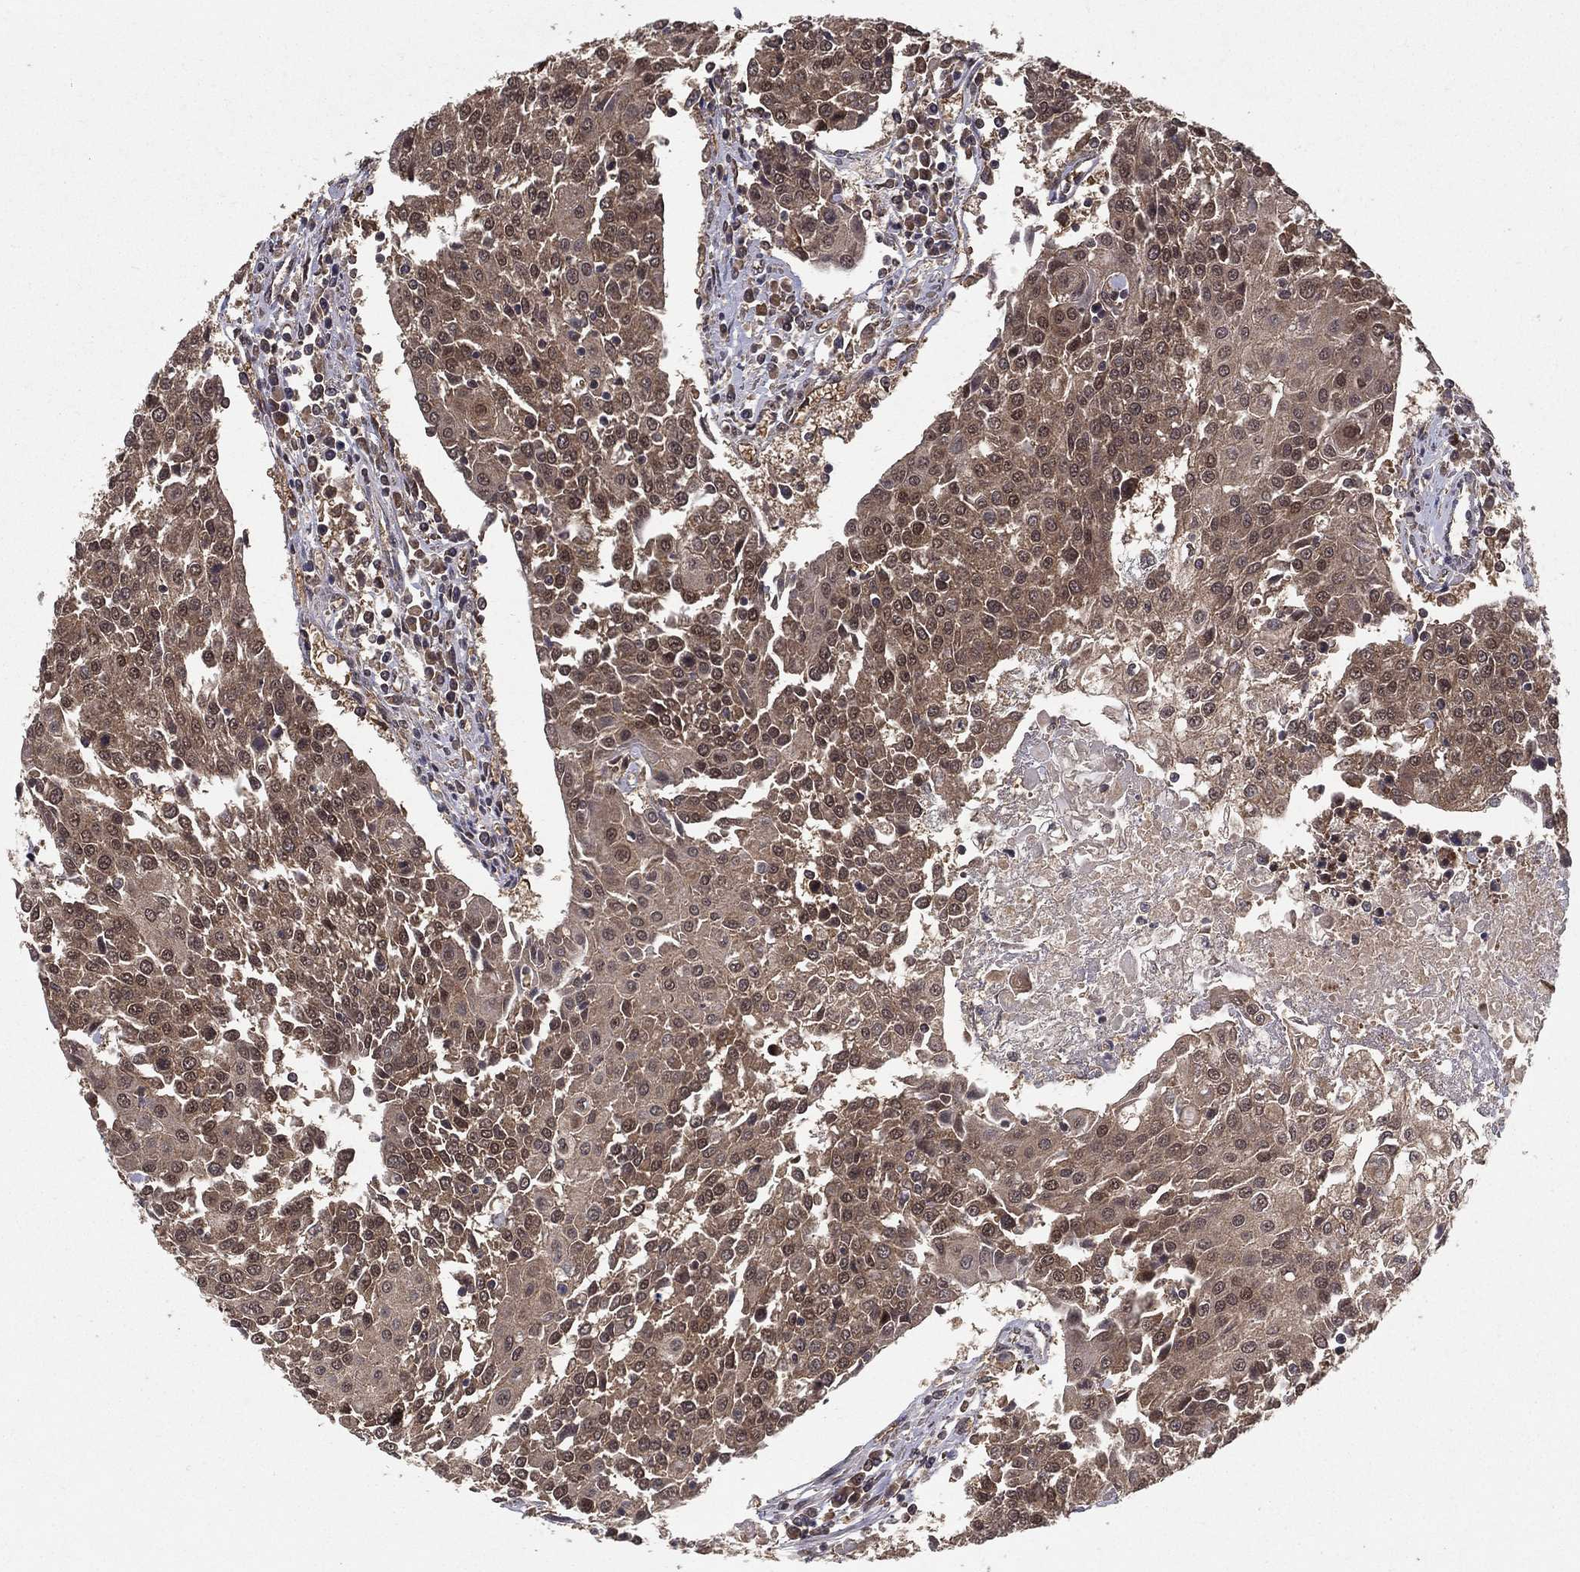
{"staining": {"intensity": "moderate", "quantity": "25%-75%", "location": "cytoplasmic/membranous,nuclear"}, "tissue": "urothelial cancer", "cell_type": "Tumor cells", "image_type": "cancer", "snomed": [{"axis": "morphology", "description": "Urothelial carcinoma, High grade"}, {"axis": "topography", "description": "Urinary bladder"}], "caption": "A brown stain labels moderate cytoplasmic/membranous and nuclear staining of a protein in human urothelial cancer tumor cells. Using DAB (brown) and hematoxylin (blue) stains, captured at high magnification using brightfield microscopy.", "gene": "CARM1", "patient": {"sex": "female", "age": 85}}